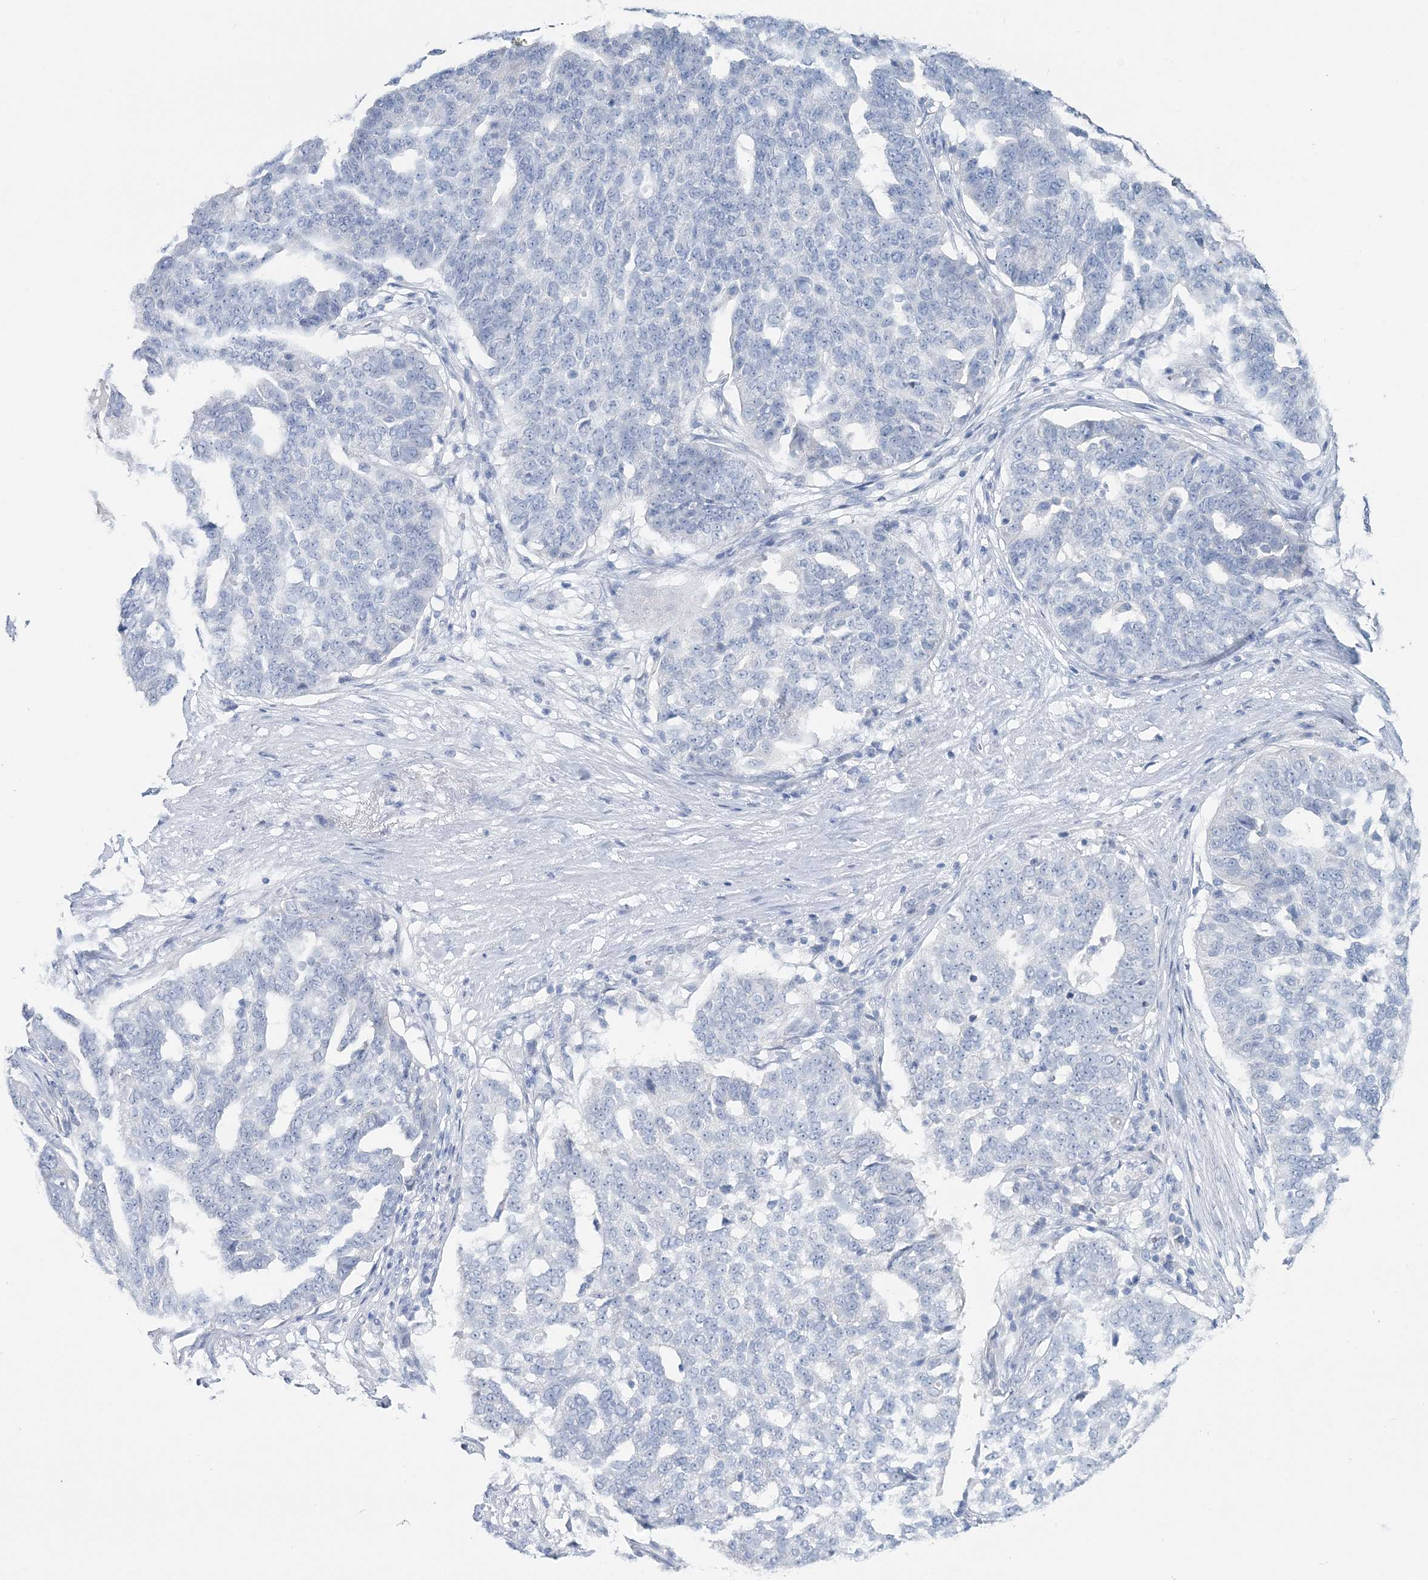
{"staining": {"intensity": "negative", "quantity": "none", "location": "none"}, "tissue": "ovarian cancer", "cell_type": "Tumor cells", "image_type": "cancer", "snomed": [{"axis": "morphology", "description": "Cystadenocarcinoma, serous, NOS"}, {"axis": "topography", "description": "Ovary"}], "caption": "Immunohistochemical staining of ovarian cancer reveals no significant positivity in tumor cells.", "gene": "CYP3A4", "patient": {"sex": "female", "age": 59}}